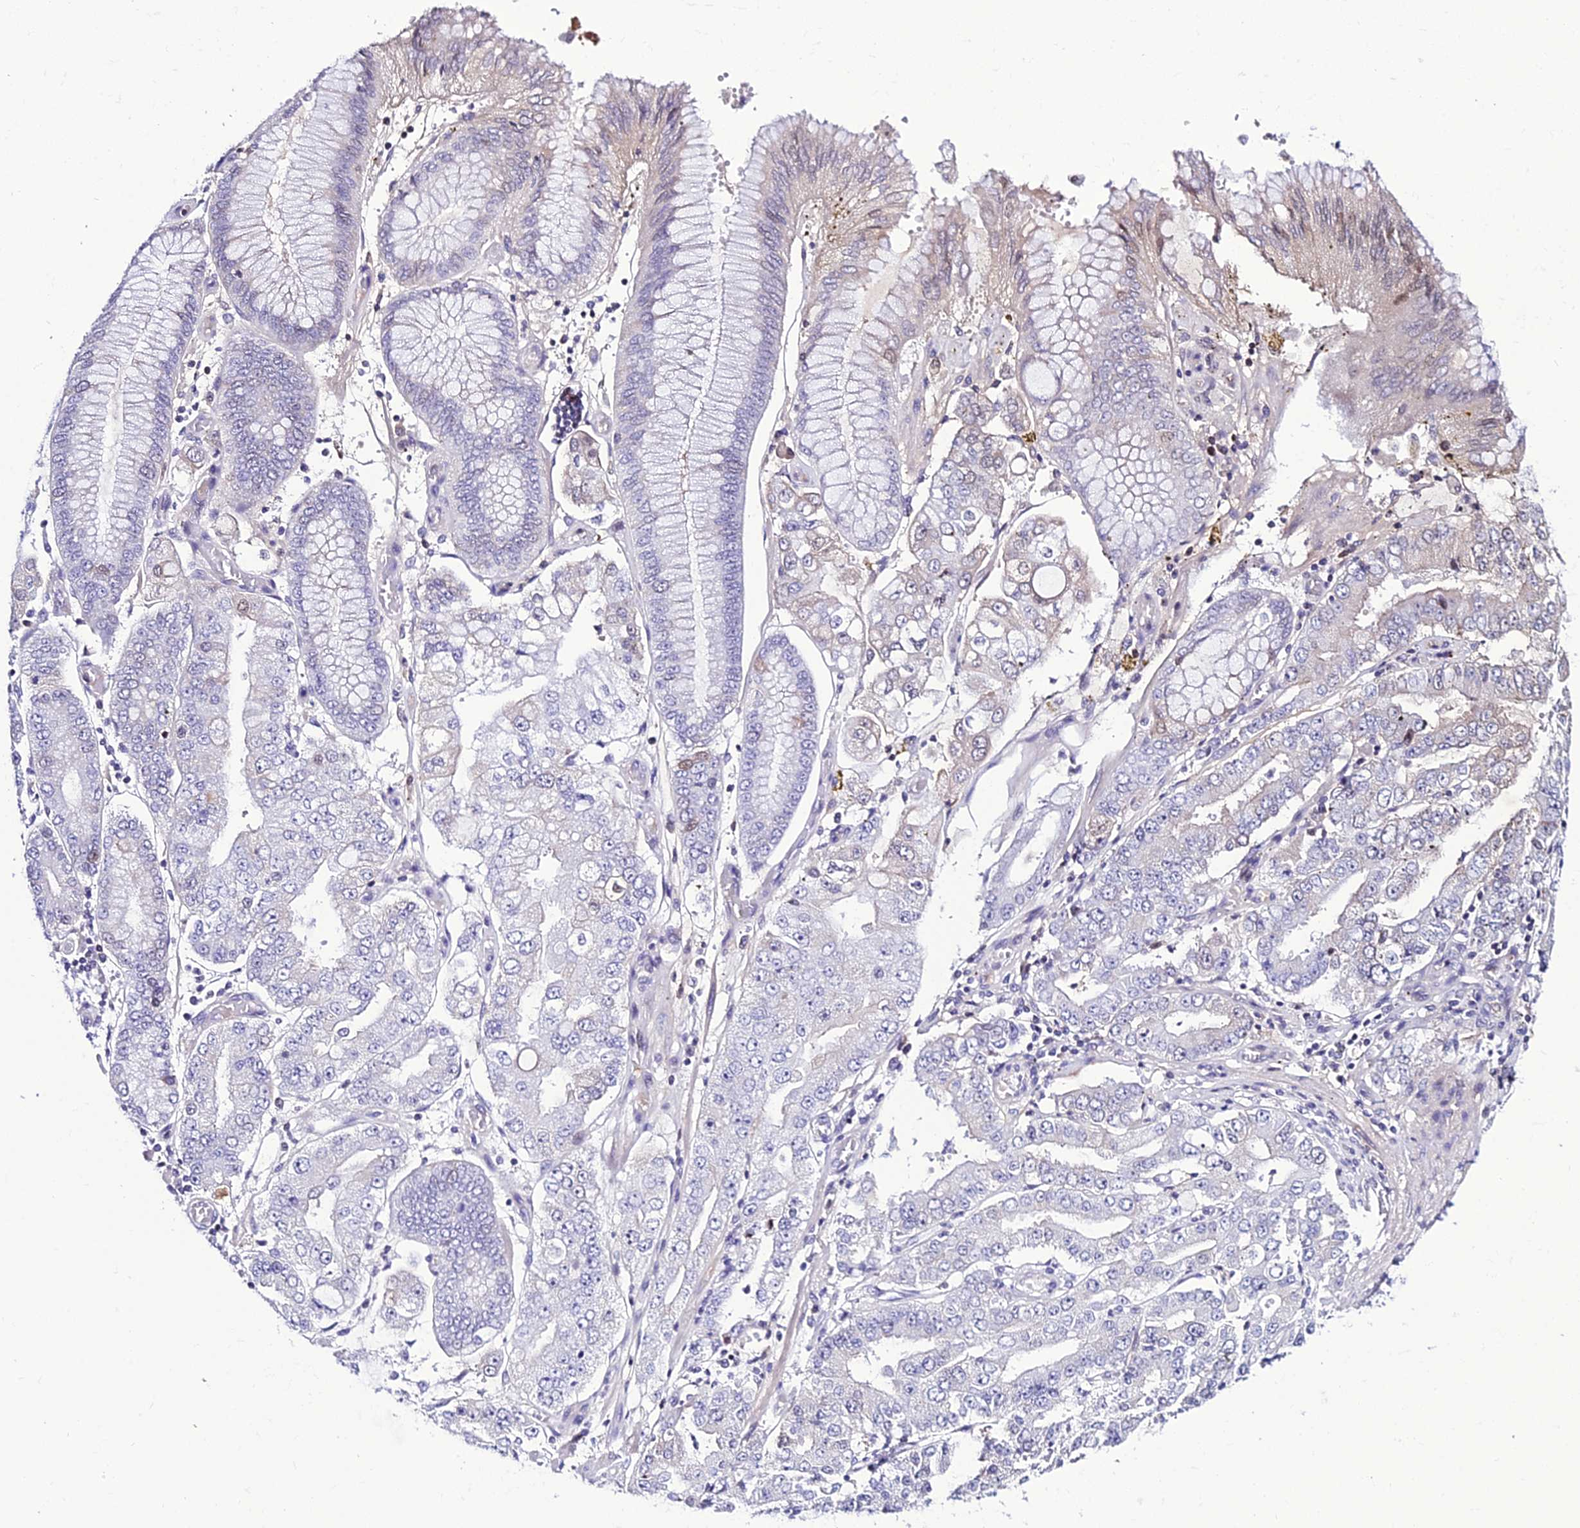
{"staining": {"intensity": "negative", "quantity": "none", "location": "none"}, "tissue": "stomach cancer", "cell_type": "Tumor cells", "image_type": "cancer", "snomed": [{"axis": "morphology", "description": "Adenocarcinoma, NOS"}, {"axis": "topography", "description": "Stomach"}], "caption": "An IHC photomicrograph of stomach adenocarcinoma is shown. There is no staining in tumor cells of stomach adenocarcinoma.", "gene": "DEFB132", "patient": {"sex": "male", "age": 76}}